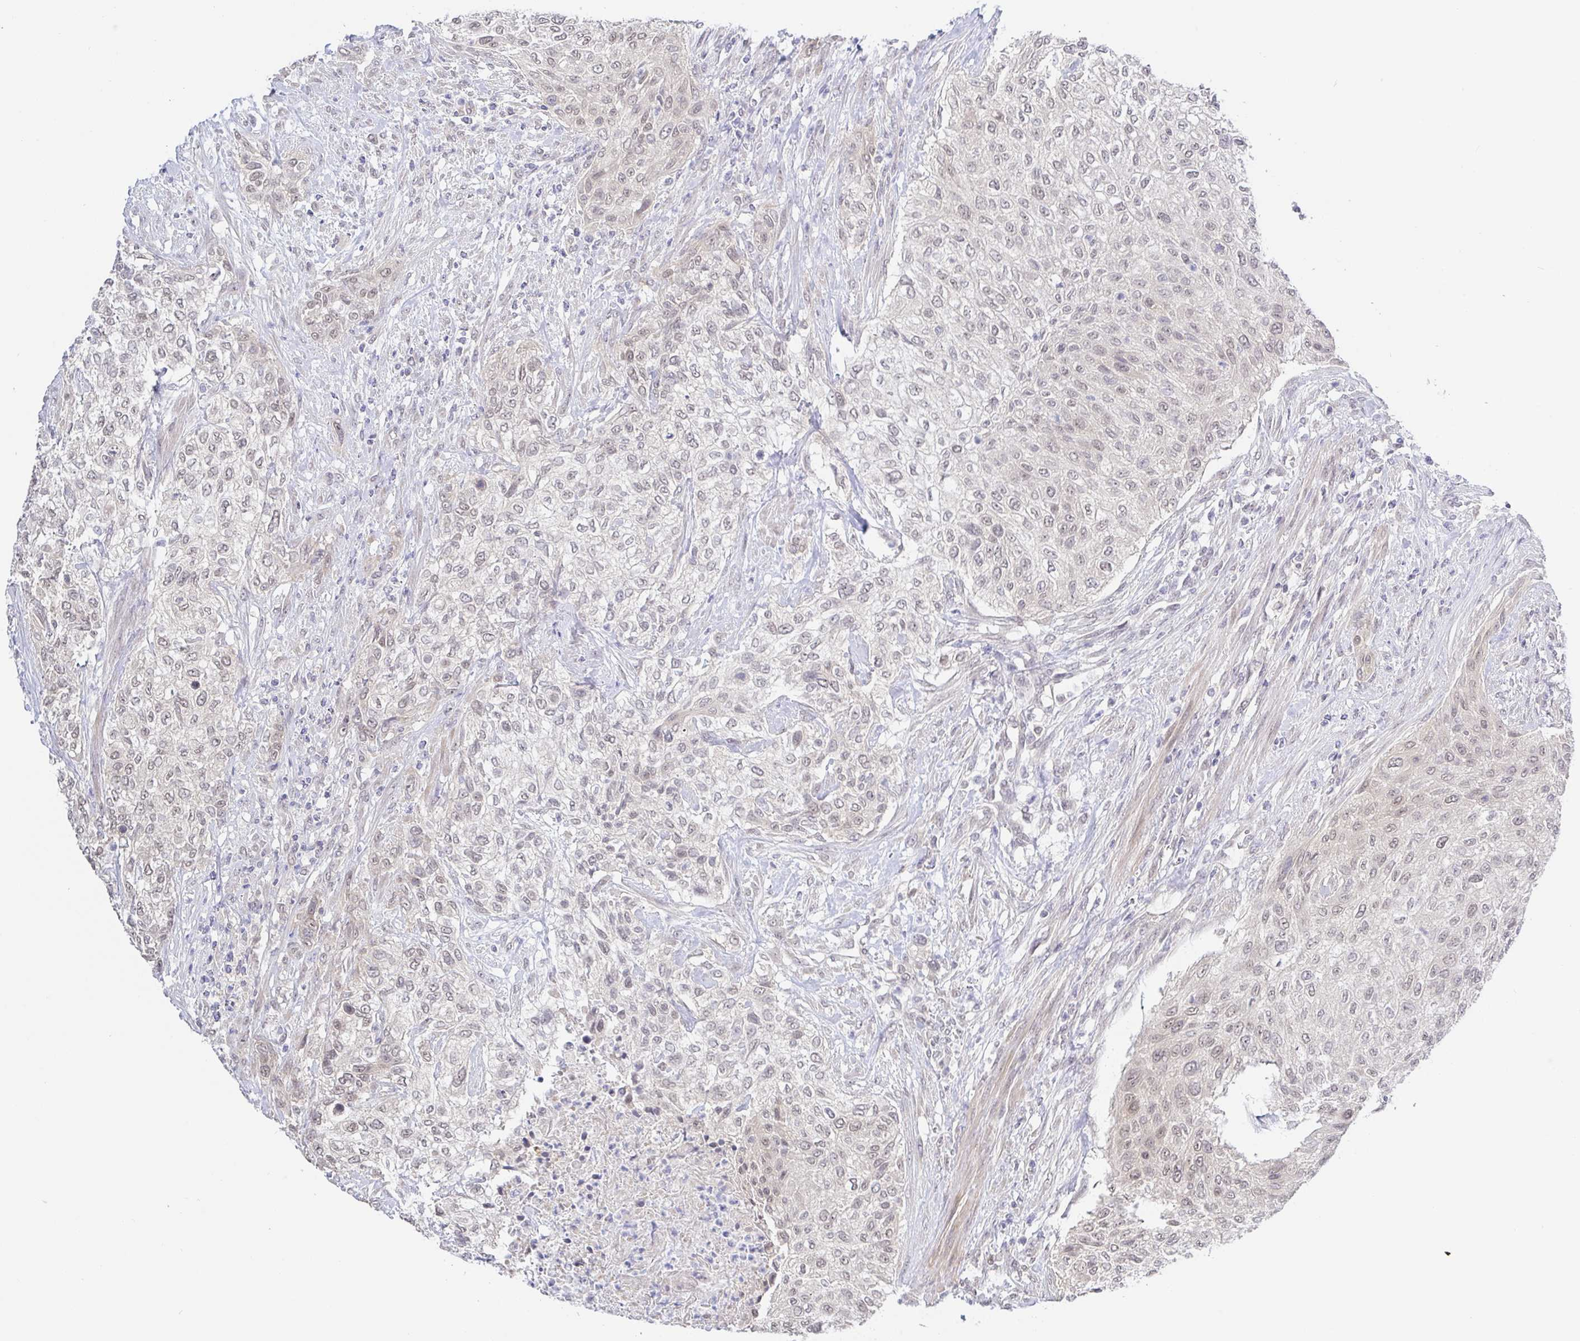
{"staining": {"intensity": "weak", "quantity": "25%-75%", "location": "nuclear"}, "tissue": "urothelial cancer", "cell_type": "Tumor cells", "image_type": "cancer", "snomed": [{"axis": "morphology", "description": "Normal tissue, NOS"}, {"axis": "morphology", "description": "Urothelial carcinoma, NOS"}, {"axis": "topography", "description": "Urinary bladder"}, {"axis": "topography", "description": "Peripheral nerve tissue"}], "caption": "Weak nuclear expression for a protein is identified in approximately 25%-75% of tumor cells of urothelial cancer using immunohistochemistry.", "gene": "HYPK", "patient": {"sex": "male", "age": 35}}